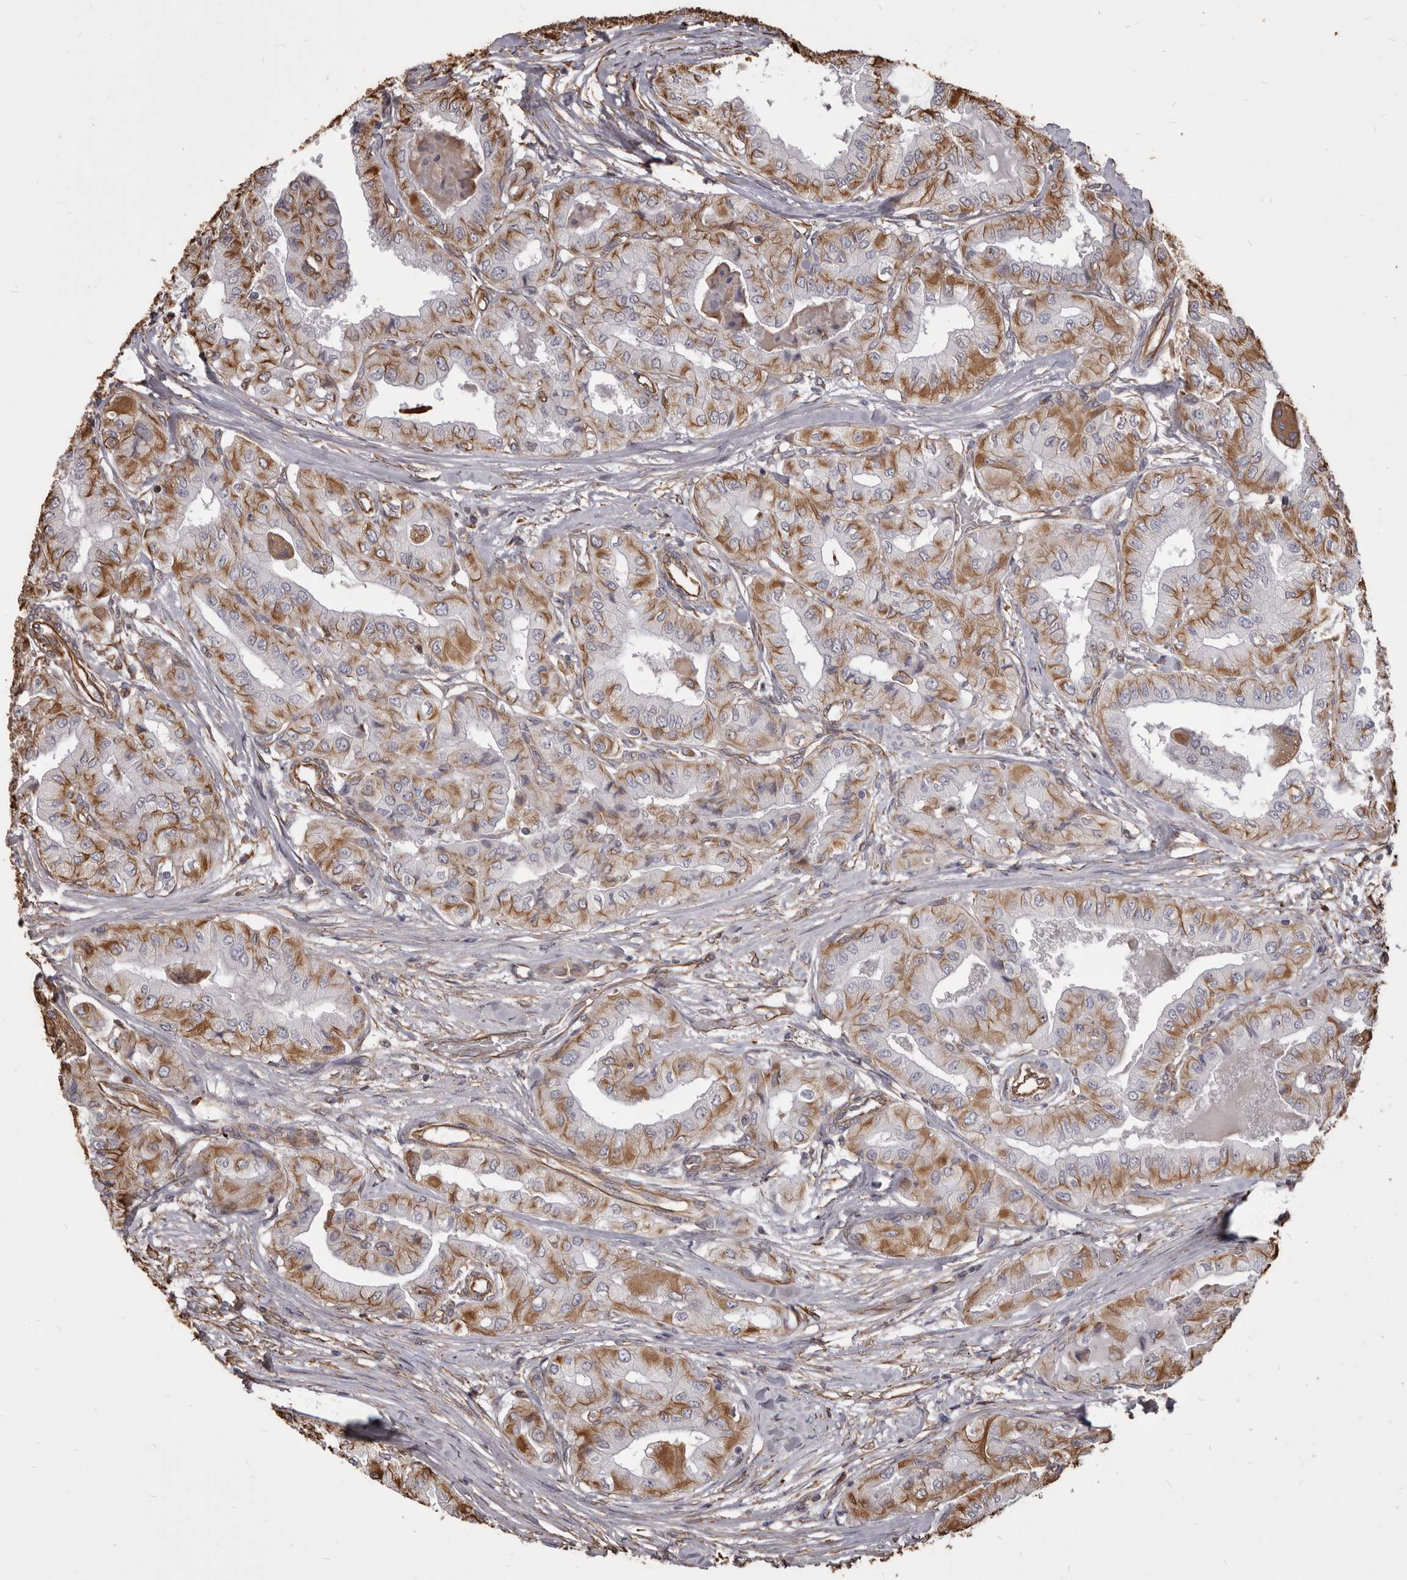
{"staining": {"intensity": "moderate", "quantity": ">75%", "location": "cytoplasmic/membranous"}, "tissue": "thyroid cancer", "cell_type": "Tumor cells", "image_type": "cancer", "snomed": [{"axis": "morphology", "description": "Papillary adenocarcinoma, NOS"}, {"axis": "topography", "description": "Thyroid gland"}], "caption": "Immunohistochemical staining of human thyroid papillary adenocarcinoma shows medium levels of moderate cytoplasmic/membranous protein expression in approximately >75% of tumor cells. (Brightfield microscopy of DAB IHC at high magnification).", "gene": "MTURN", "patient": {"sex": "female", "age": 59}}